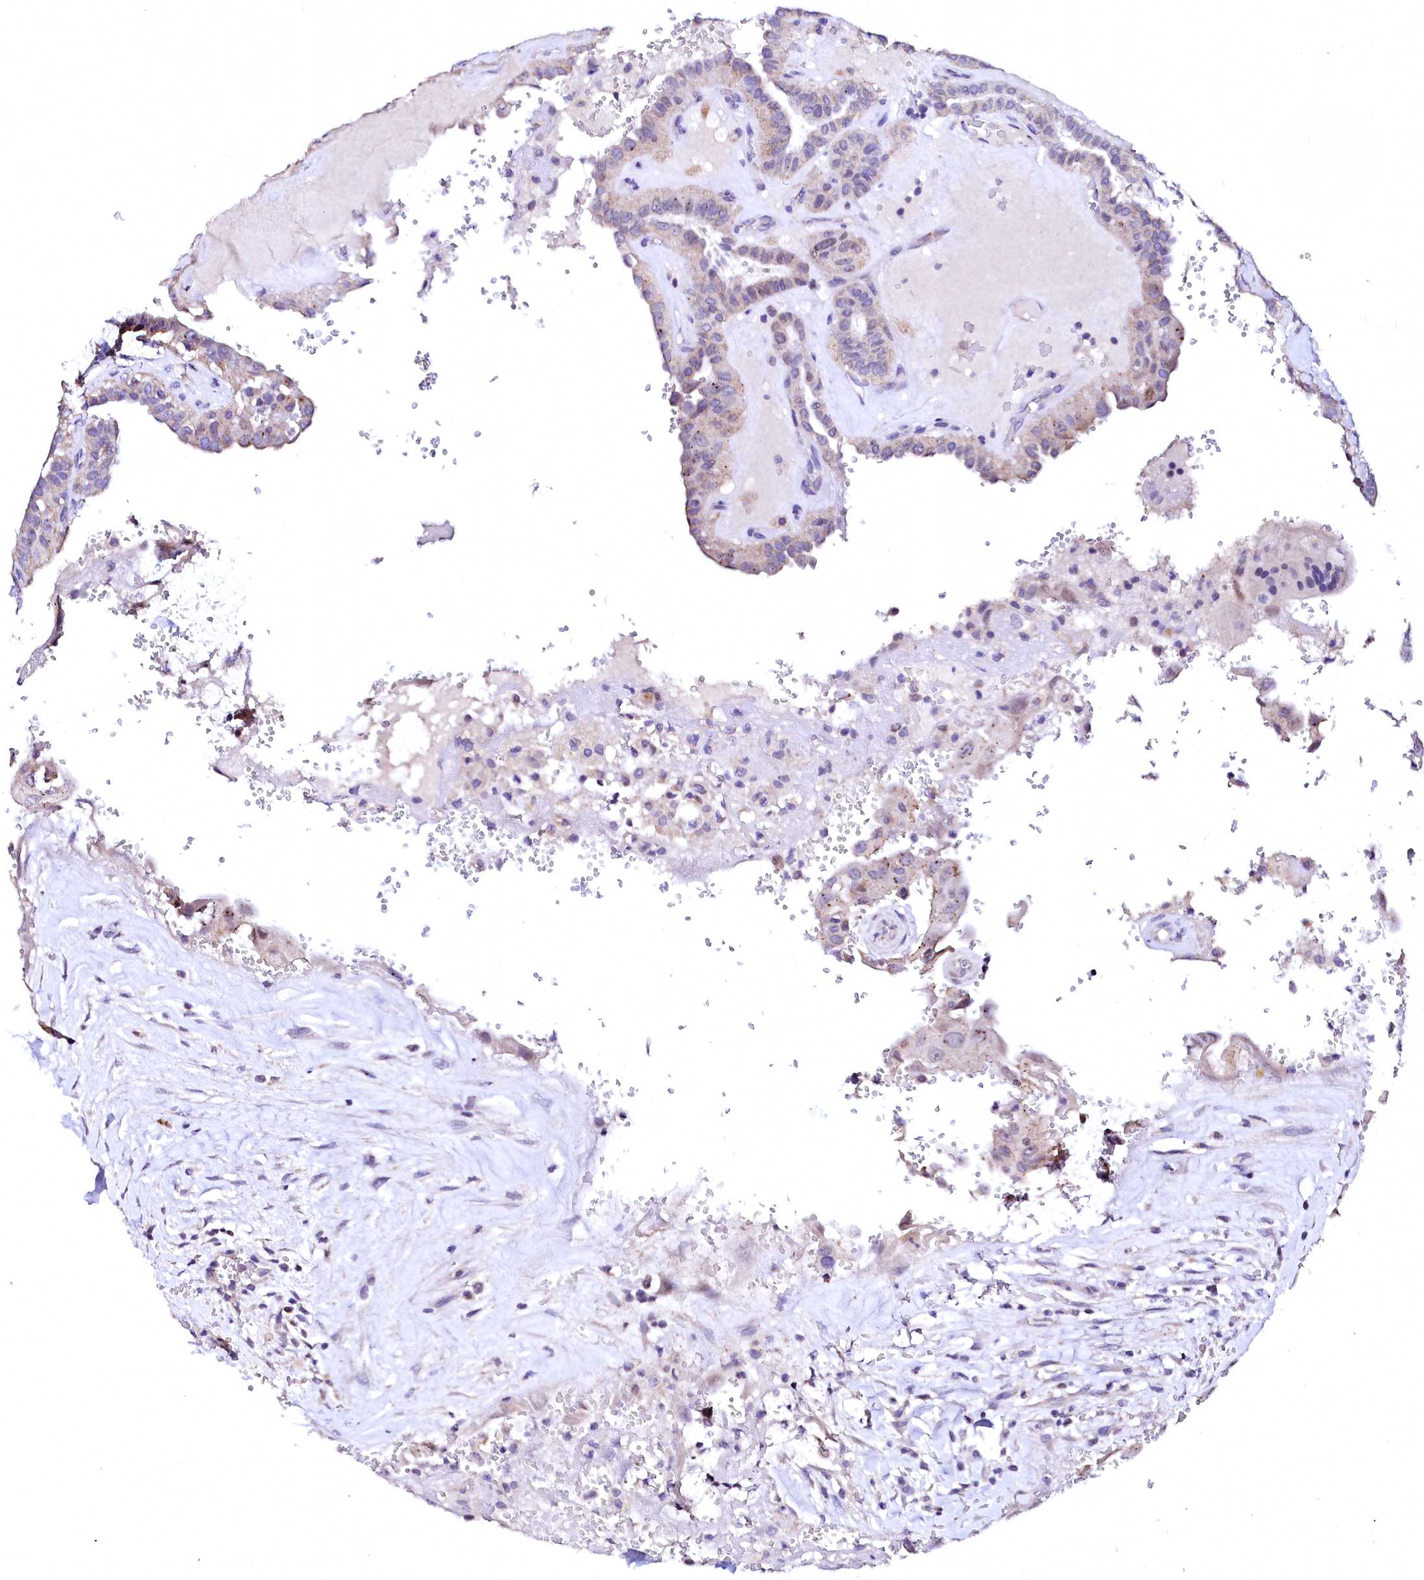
{"staining": {"intensity": "weak", "quantity": "<25%", "location": "cytoplasmic/membranous"}, "tissue": "thyroid cancer", "cell_type": "Tumor cells", "image_type": "cancer", "snomed": [{"axis": "morphology", "description": "Papillary adenocarcinoma, NOS"}, {"axis": "topography", "description": "Thyroid gland"}], "caption": "Thyroid papillary adenocarcinoma stained for a protein using IHC shows no staining tumor cells.", "gene": "NALF1", "patient": {"sex": "male", "age": 77}}